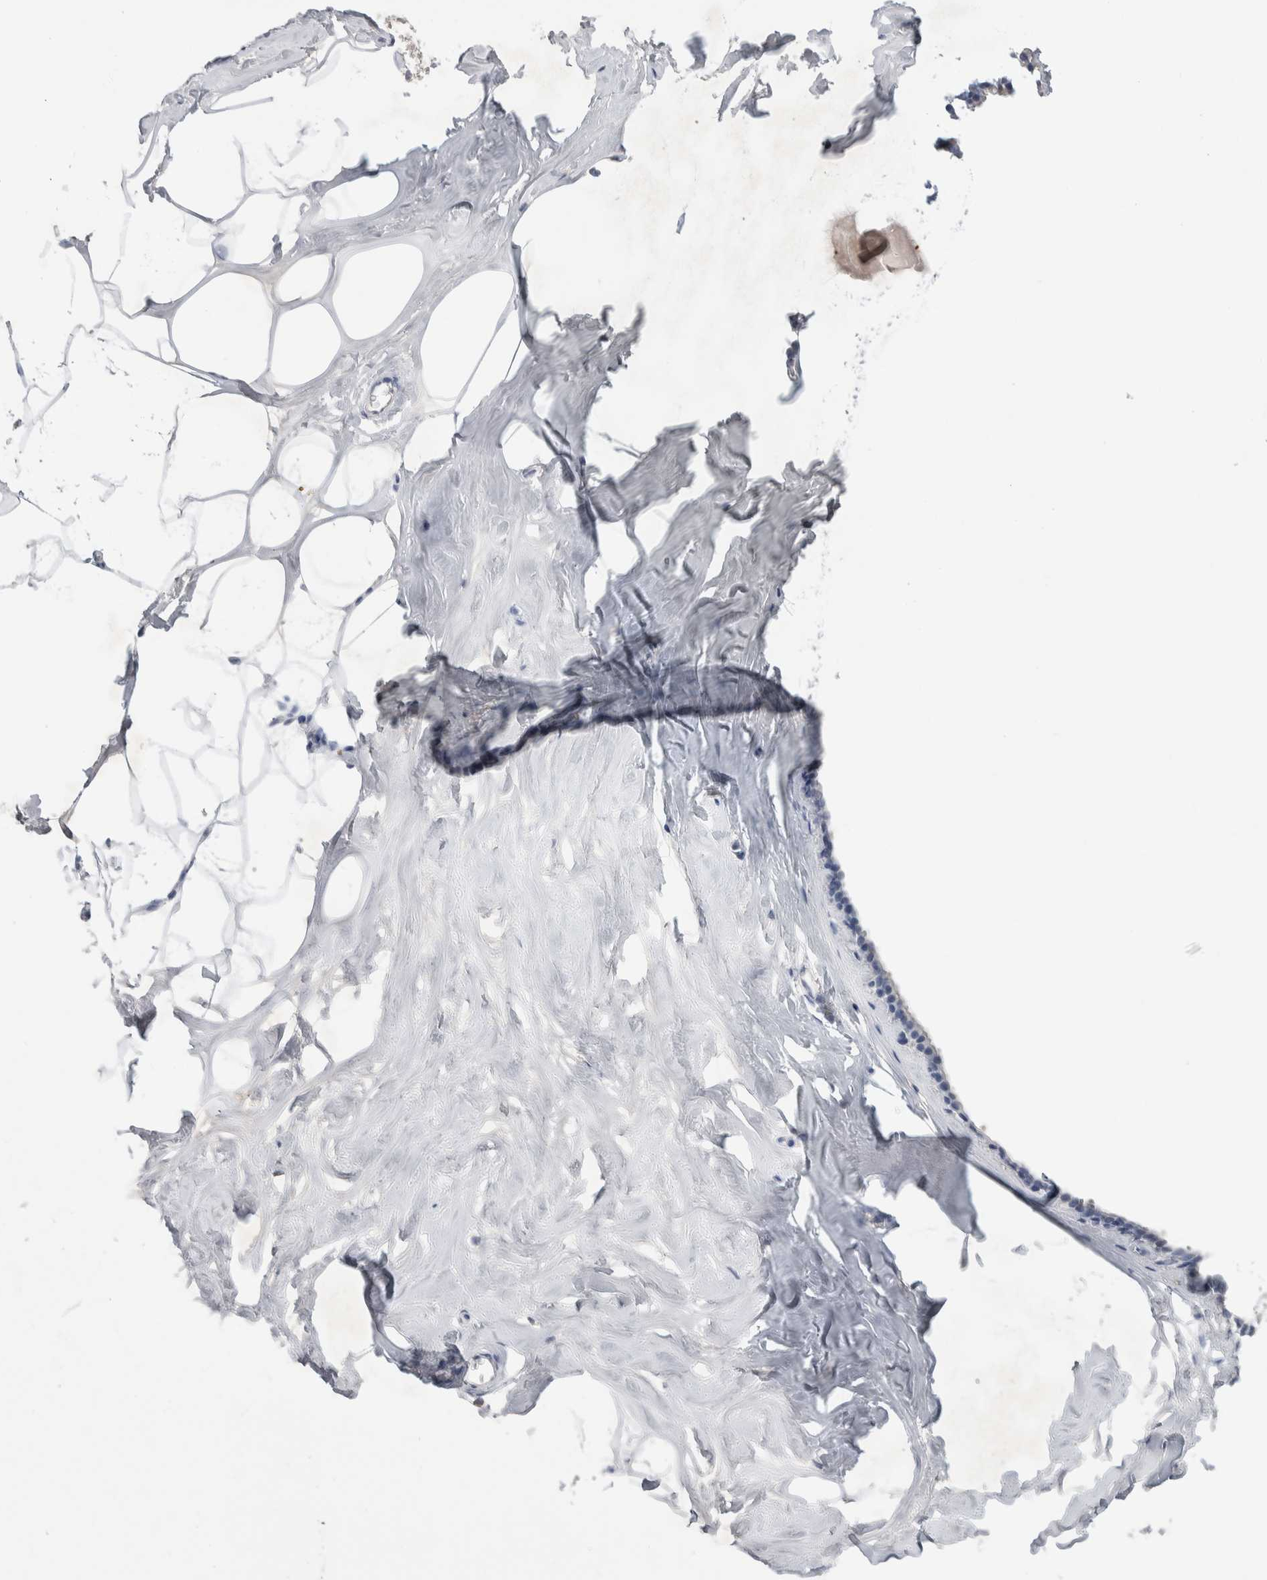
{"staining": {"intensity": "negative", "quantity": "none", "location": "none"}, "tissue": "adipose tissue", "cell_type": "Adipocytes", "image_type": "normal", "snomed": [{"axis": "morphology", "description": "Normal tissue, NOS"}, {"axis": "morphology", "description": "Fibrosis, NOS"}, {"axis": "topography", "description": "Breast"}, {"axis": "topography", "description": "Adipose tissue"}], "caption": "This is a photomicrograph of immunohistochemistry staining of unremarkable adipose tissue, which shows no staining in adipocytes.", "gene": "CEP131", "patient": {"sex": "female", "age": 39}}